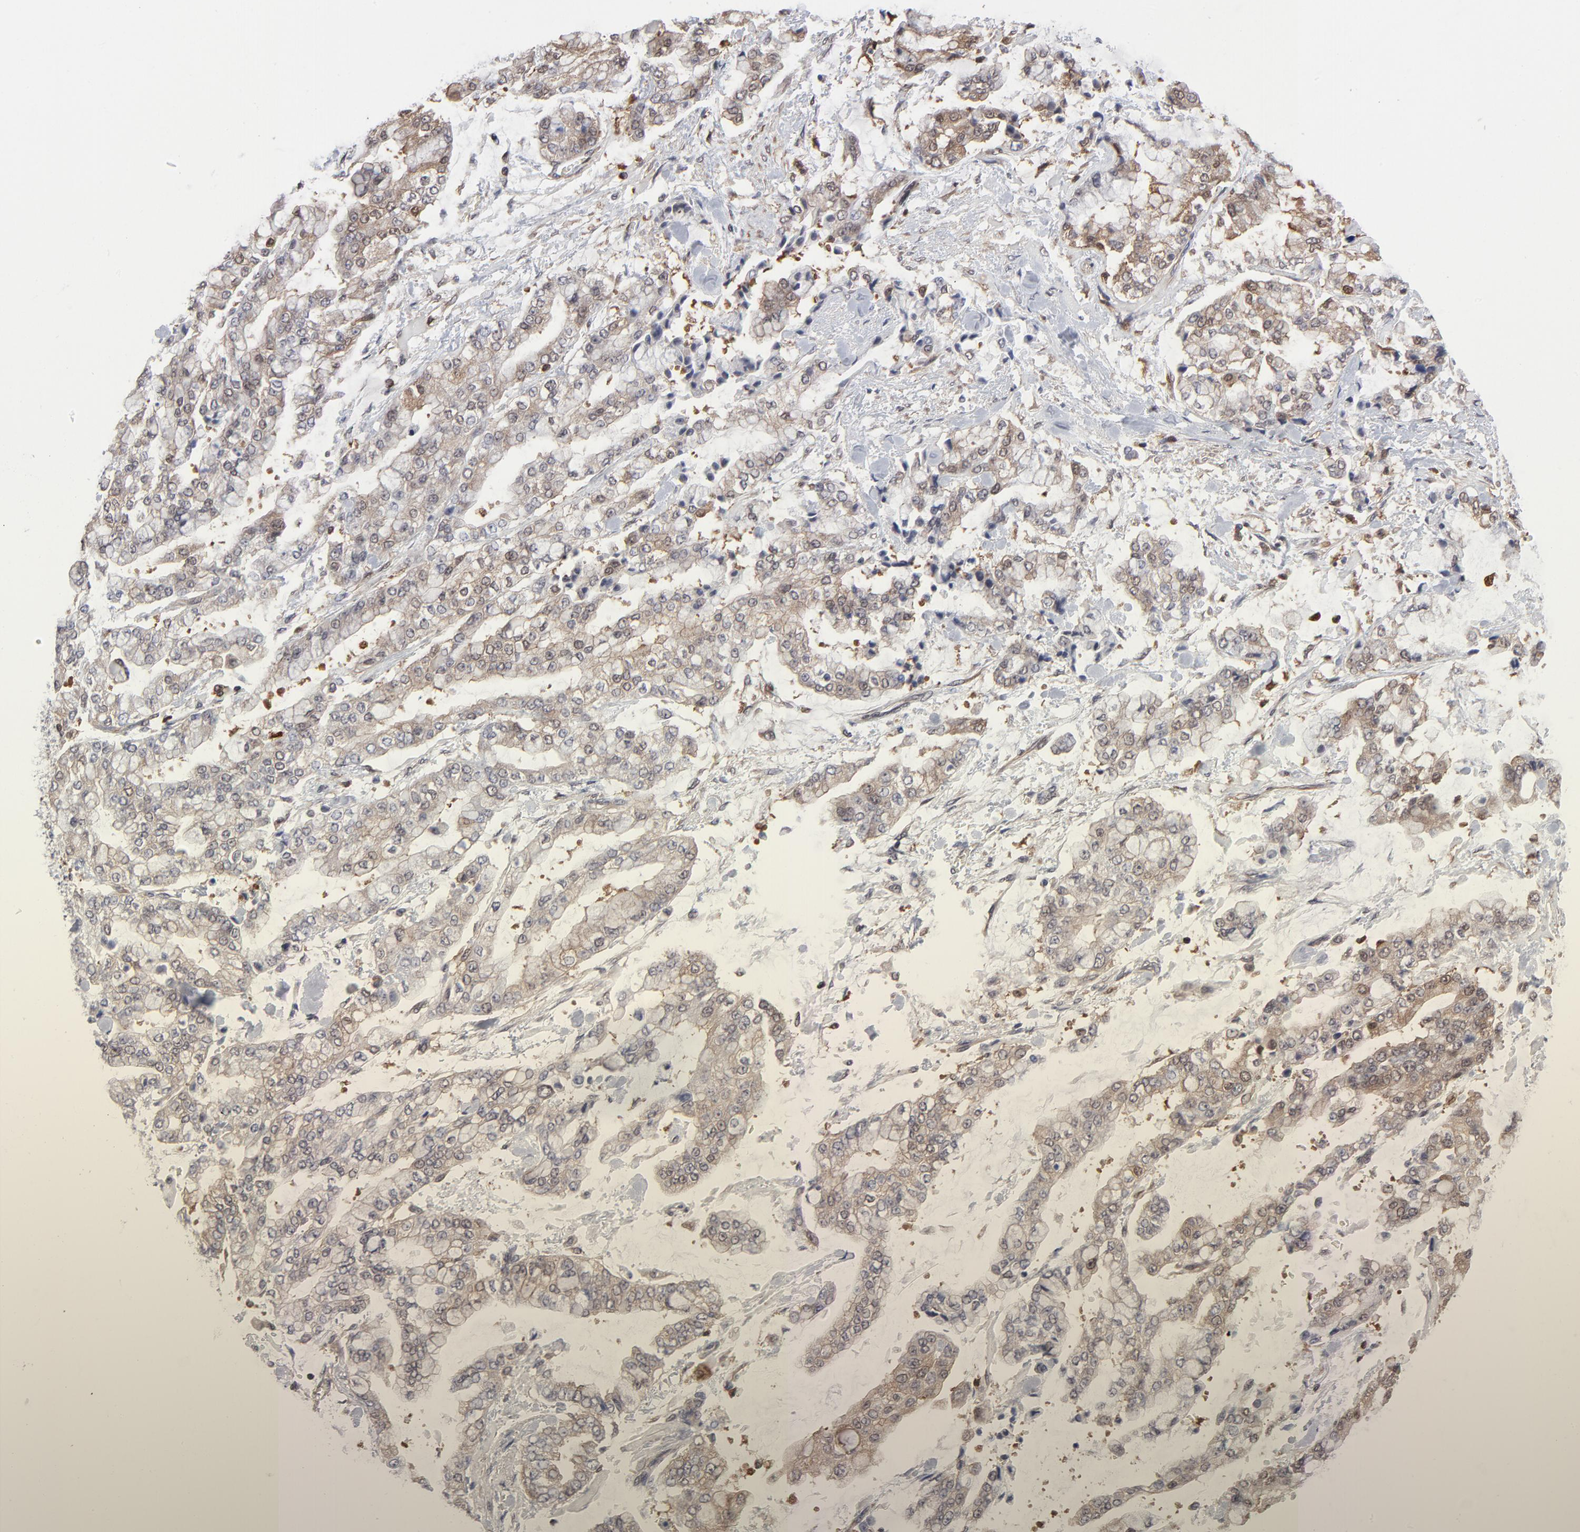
{"staining": {"intensity": "moderate", "quantity": ">75%", "location": "cytoplasmic/membranous"}, "tissue": "stomach cancer", "cell_type": "Tumor cells", "image_type": "cancer", "snomed": [{"axis": "morphology", "description": "Normal tissue, NOS"}, {"axis": "morphology", "description": "Adenocarcinoma, NOS"}, {"axis": "topography", "description": "Stomach, upper"}, {"axis": "topography", "description": "Stomach"}], "caption": "Tumor cells show medium levels of moderate cytoplasmic/membranous expression in about >75% of cells in stomach adenocarcinoma.", "gene": "MAP2K1", "patient": {"sex": "male", "age": 76}}